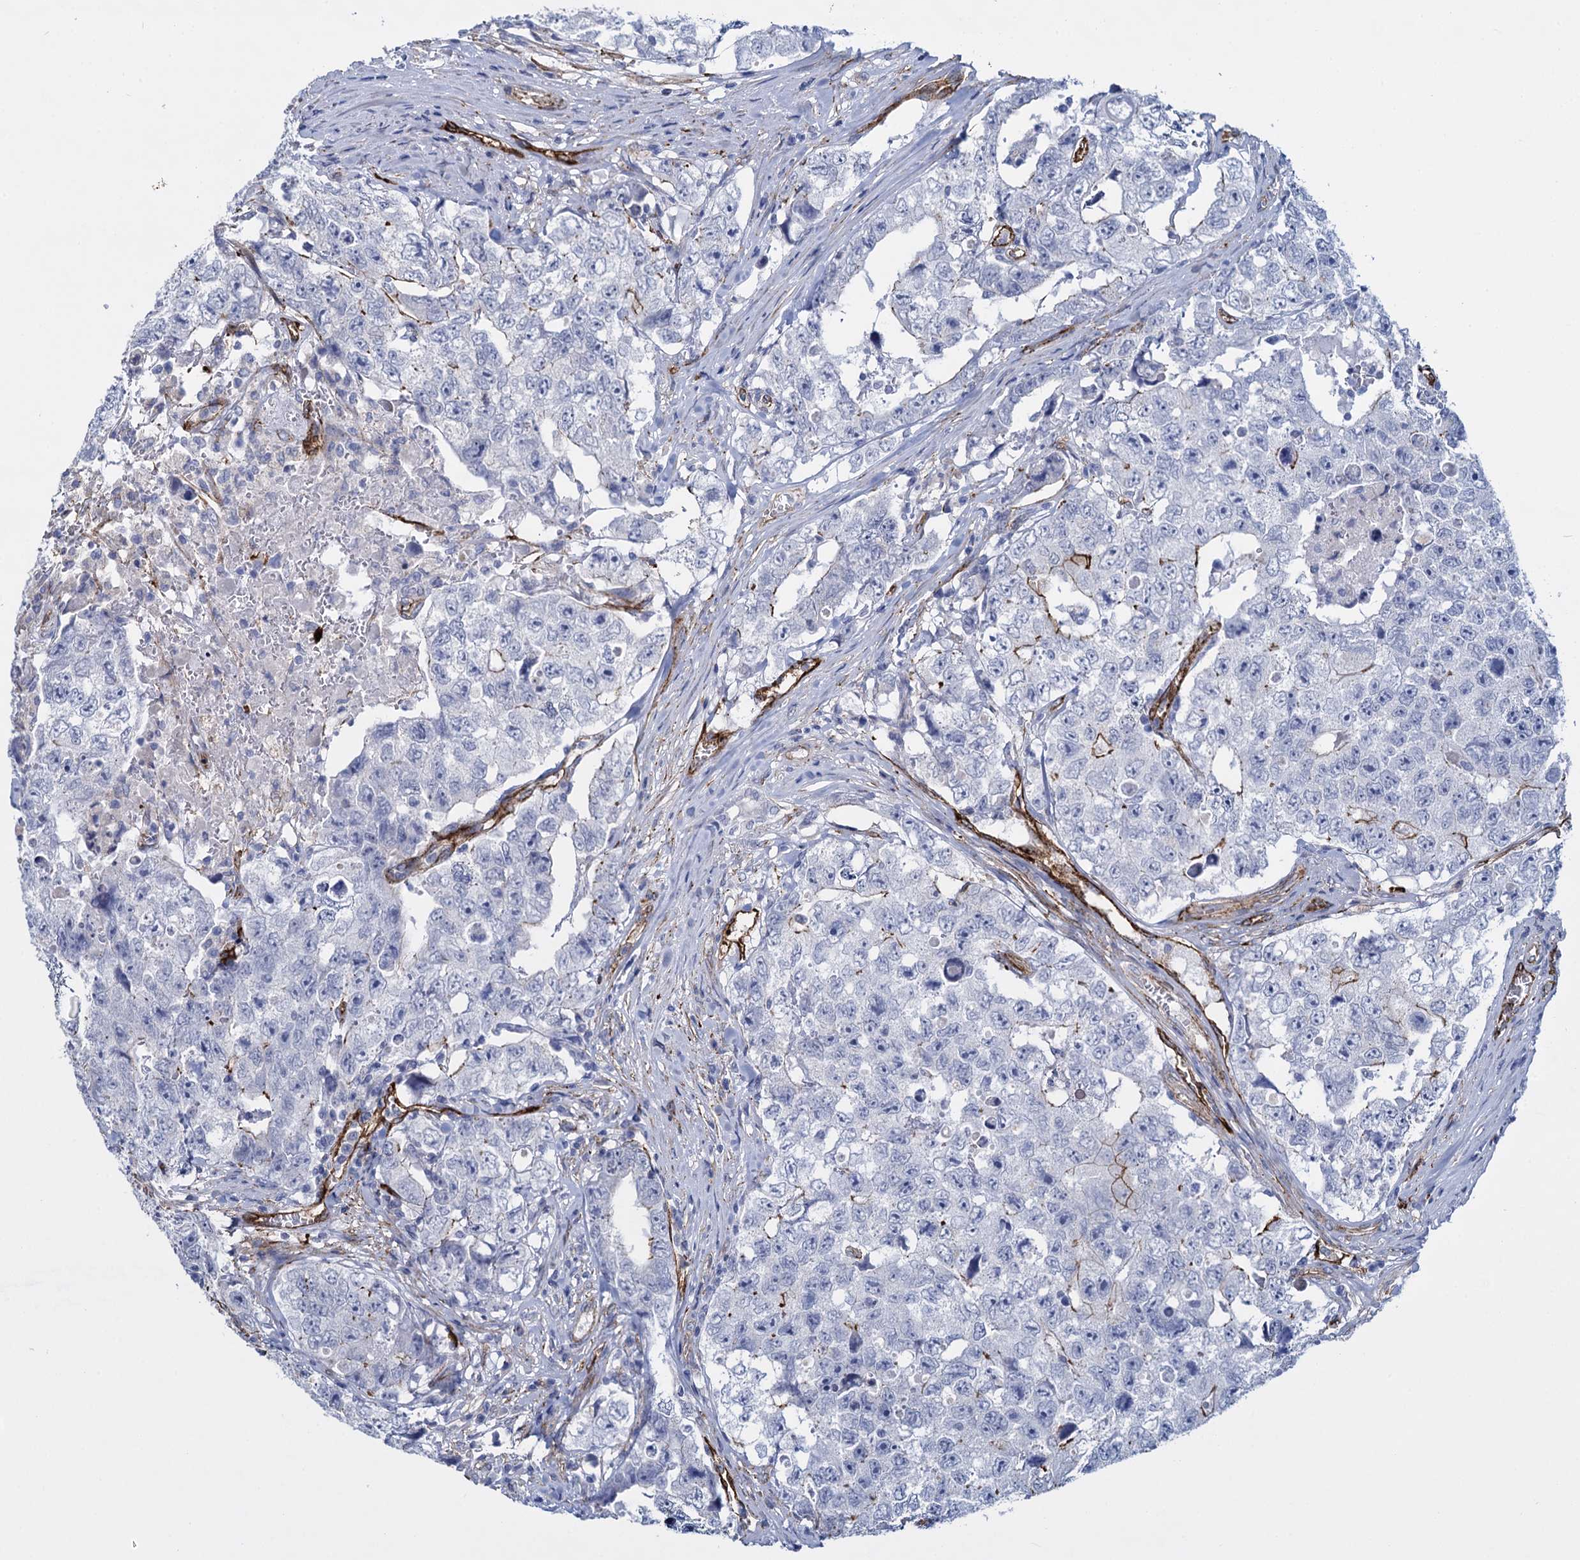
{"staining": {"intensity": "negative", "quantity": "none", "location": "none"}, "tissue": "testis cancer", "cell_type": "Tumor cells", "image_type": "cancer", "snomed": [{"axis": "morphology", "description": "Carcinoma, Embryonal, NOS"}, {"axis": "topography", "description": "Testis"}], "caption": "Tumor cells are negative for brown protein staining in testis cancer (embryonal carcinoma). The staining was performed using DAB to visualize the protein expression in brown, while the nuclei were stained in blue with hematoxylin (Magnification: 20x).", "gene": "SNCG", "patient": {"sex": "male", "age": 17}}